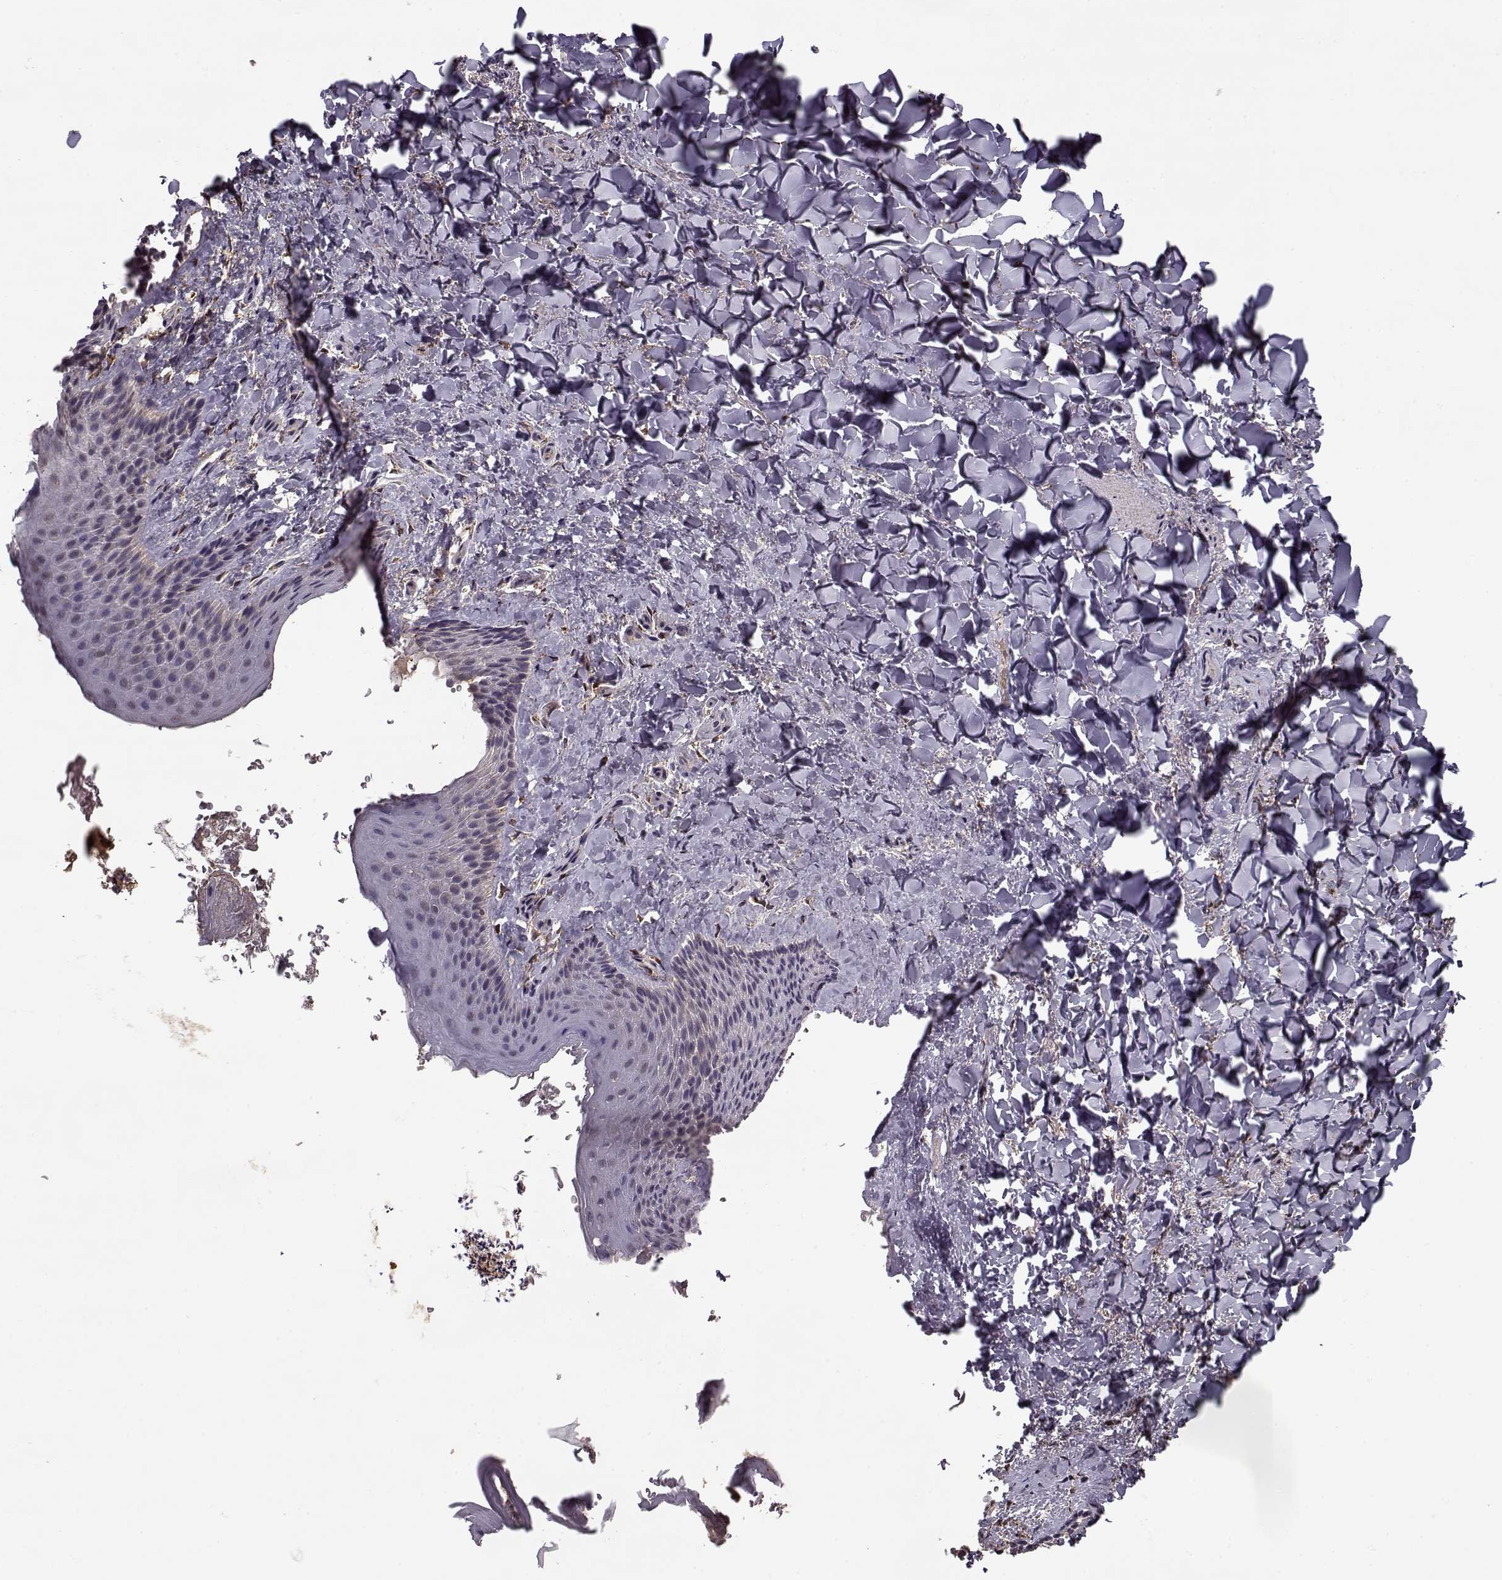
{"staining": {"intensity": "moderate", "quantity": "<25%", "location": "cytoplasmic/membranous"}, "tissue": "skin", "cell_type": "Epidermal cells", "image_type": "normal", "snomed": [{"axis": "morphology", "description": "Normal tissue, NOS"}, {"axis": "topography", "description": "Anal"}], "caption": "Immunohistochemistry image of unremarkable human skin stained for a protein (brown), which shows low levels of moderate cytoplasmic/membranous staining in approximately <25% of epidermal cells.", "gene": "IMMP1L", "patient": {"sex": "male", "age": 36}}